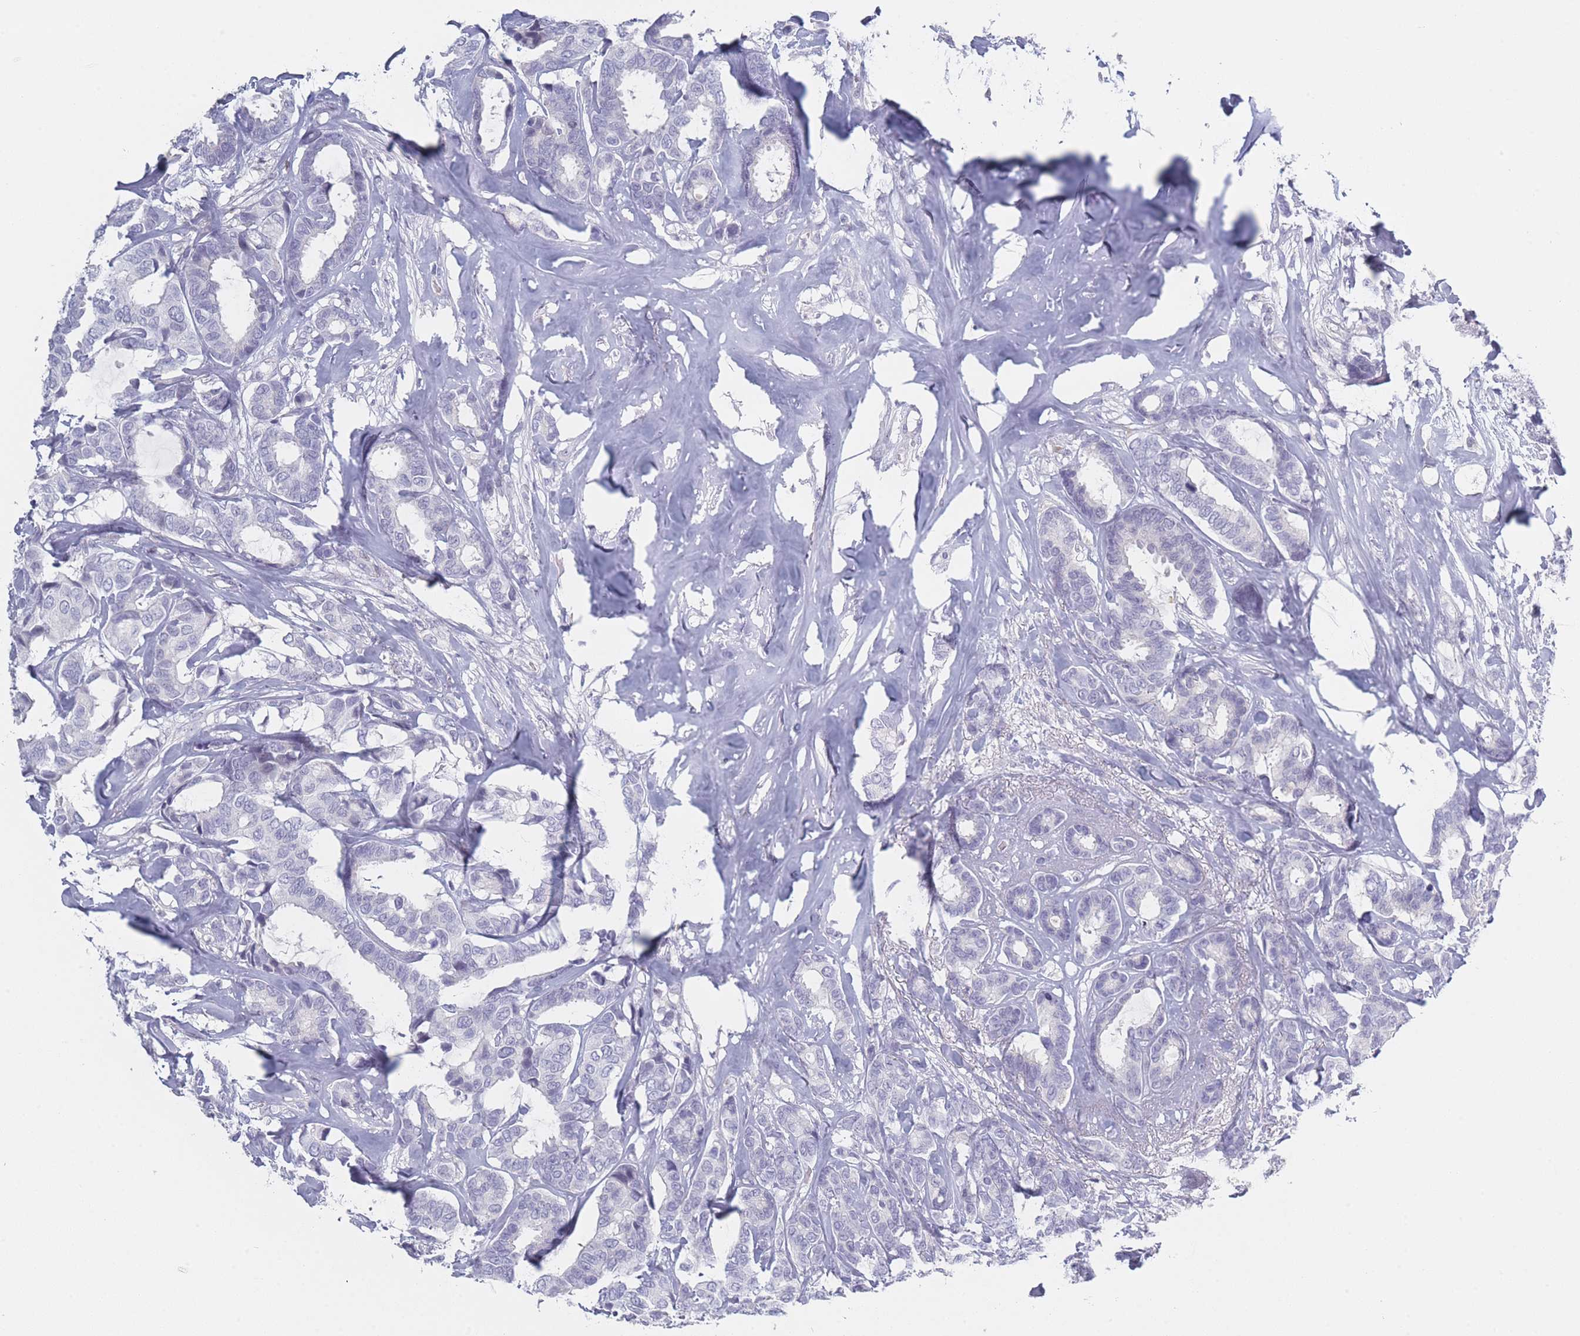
{"staining": {"intensity": "negative", "quantity": "none", "location": "none"}, "tissue": "breast cancer", "cell_type": "Tumor cells", "image_type": "cancer", "snomed": [{"axis": "morphology", "description": "Duct carcinoma"}, {"axis": "topography", "description": "Breast"}], "caption": "This is an IHC photomicrograph of human intraductal carcinoma (breast). There is no staining in tumor cells.", "gene": "ROS1", "patient": {"sex": "female", "age": 87}}